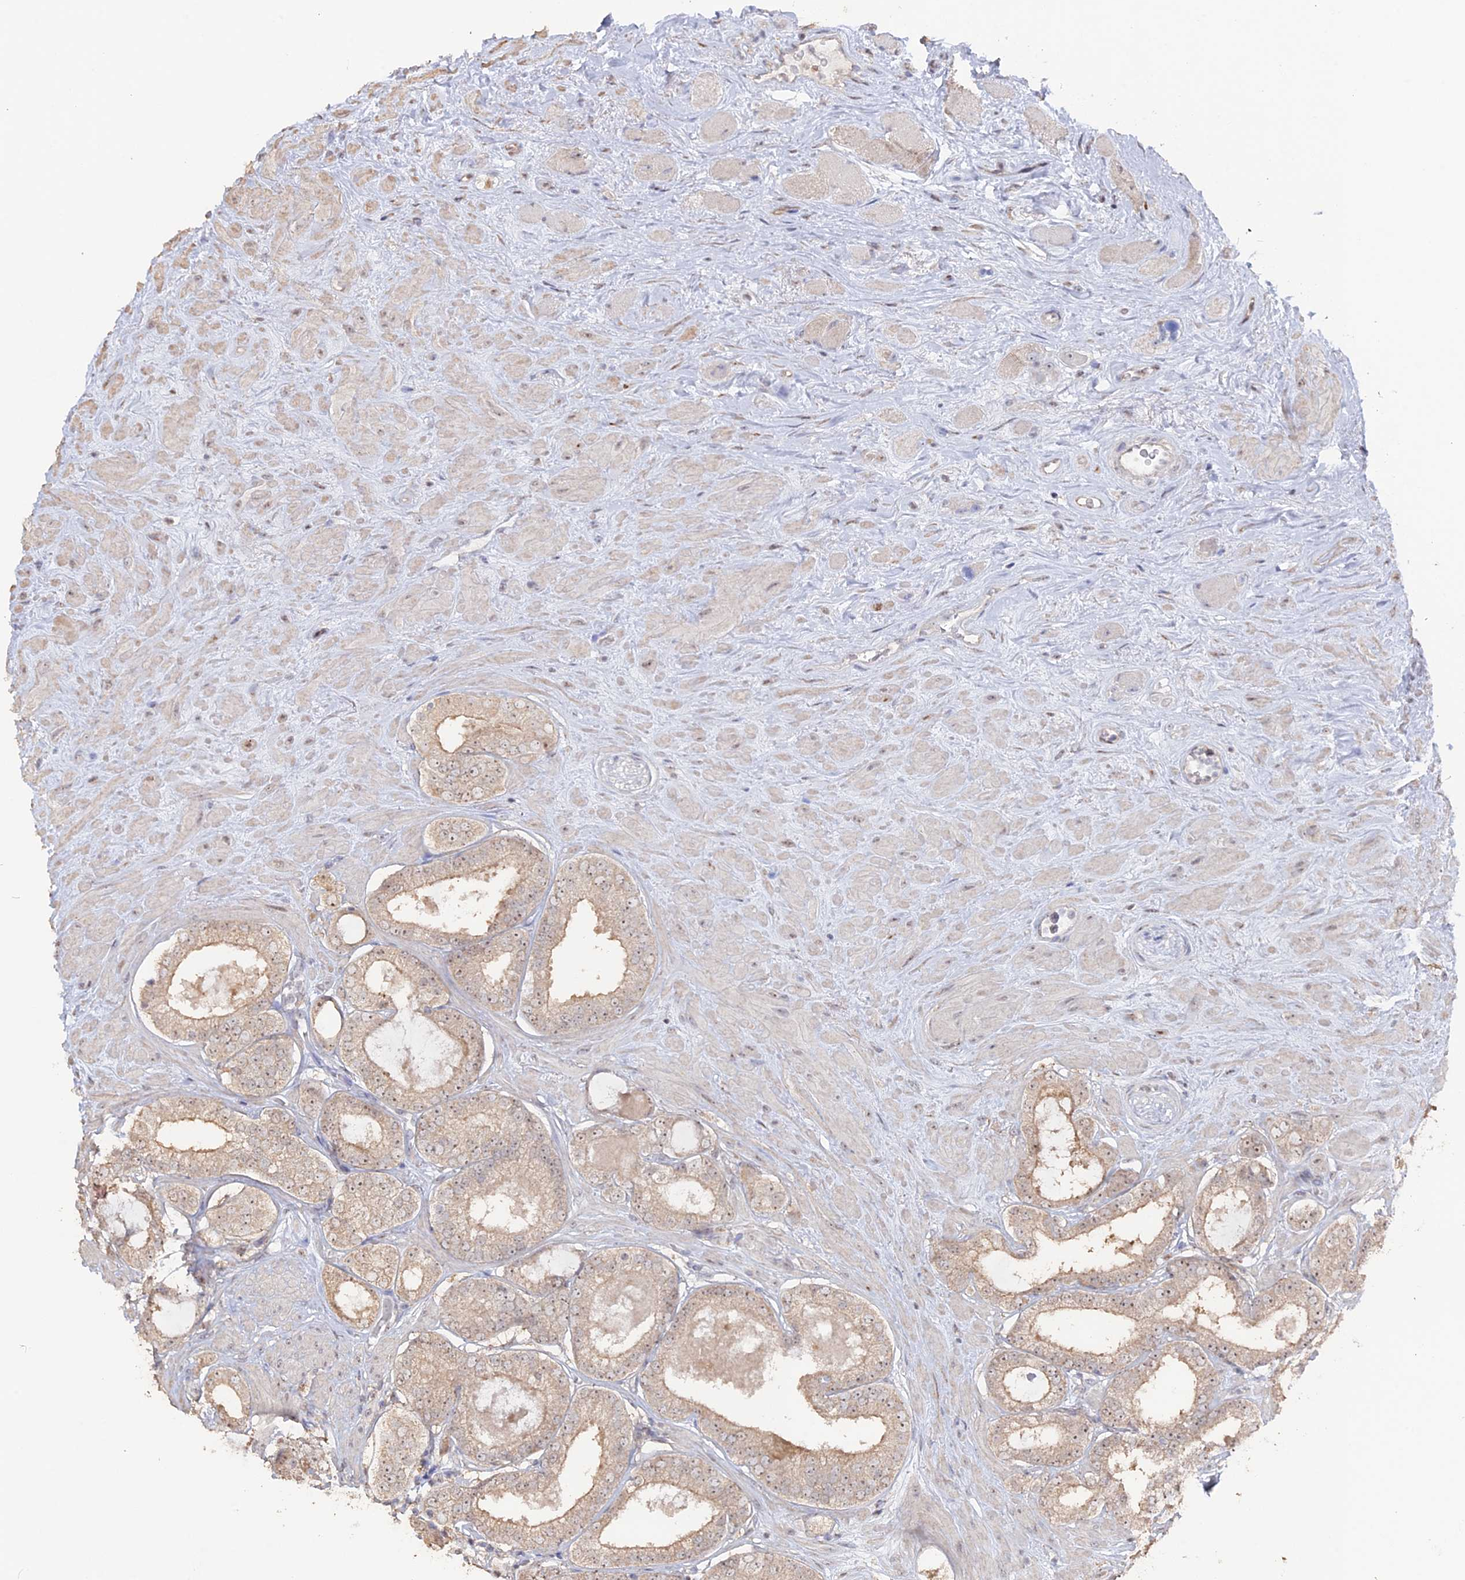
{"staining": {"intensity": "weak", "quantity": ">75%", "location": "cytoplasmic/membranous,nuclear"}, "tissue": "prostate cancer", "cell_type": "Tumor cells", "image_type": "cancer", "snomed": [{"axis": "morphology", "description": "Adenocarcinoma, High grade"}, {"axis": "topography", "description": "Prostate"}], "caption": "Immunohistochemistry (DAB (3,3'-diaminobenzidine)) staining of human prostate cancer reveals weak cytoplasmic/membranous and nuclear protein expression in approximately >75% of tumor cells. (IHC, brightfield microscopy, high magnification).", "gene": "SEMG2", "patient": {"sex": "male", "age": 65}}